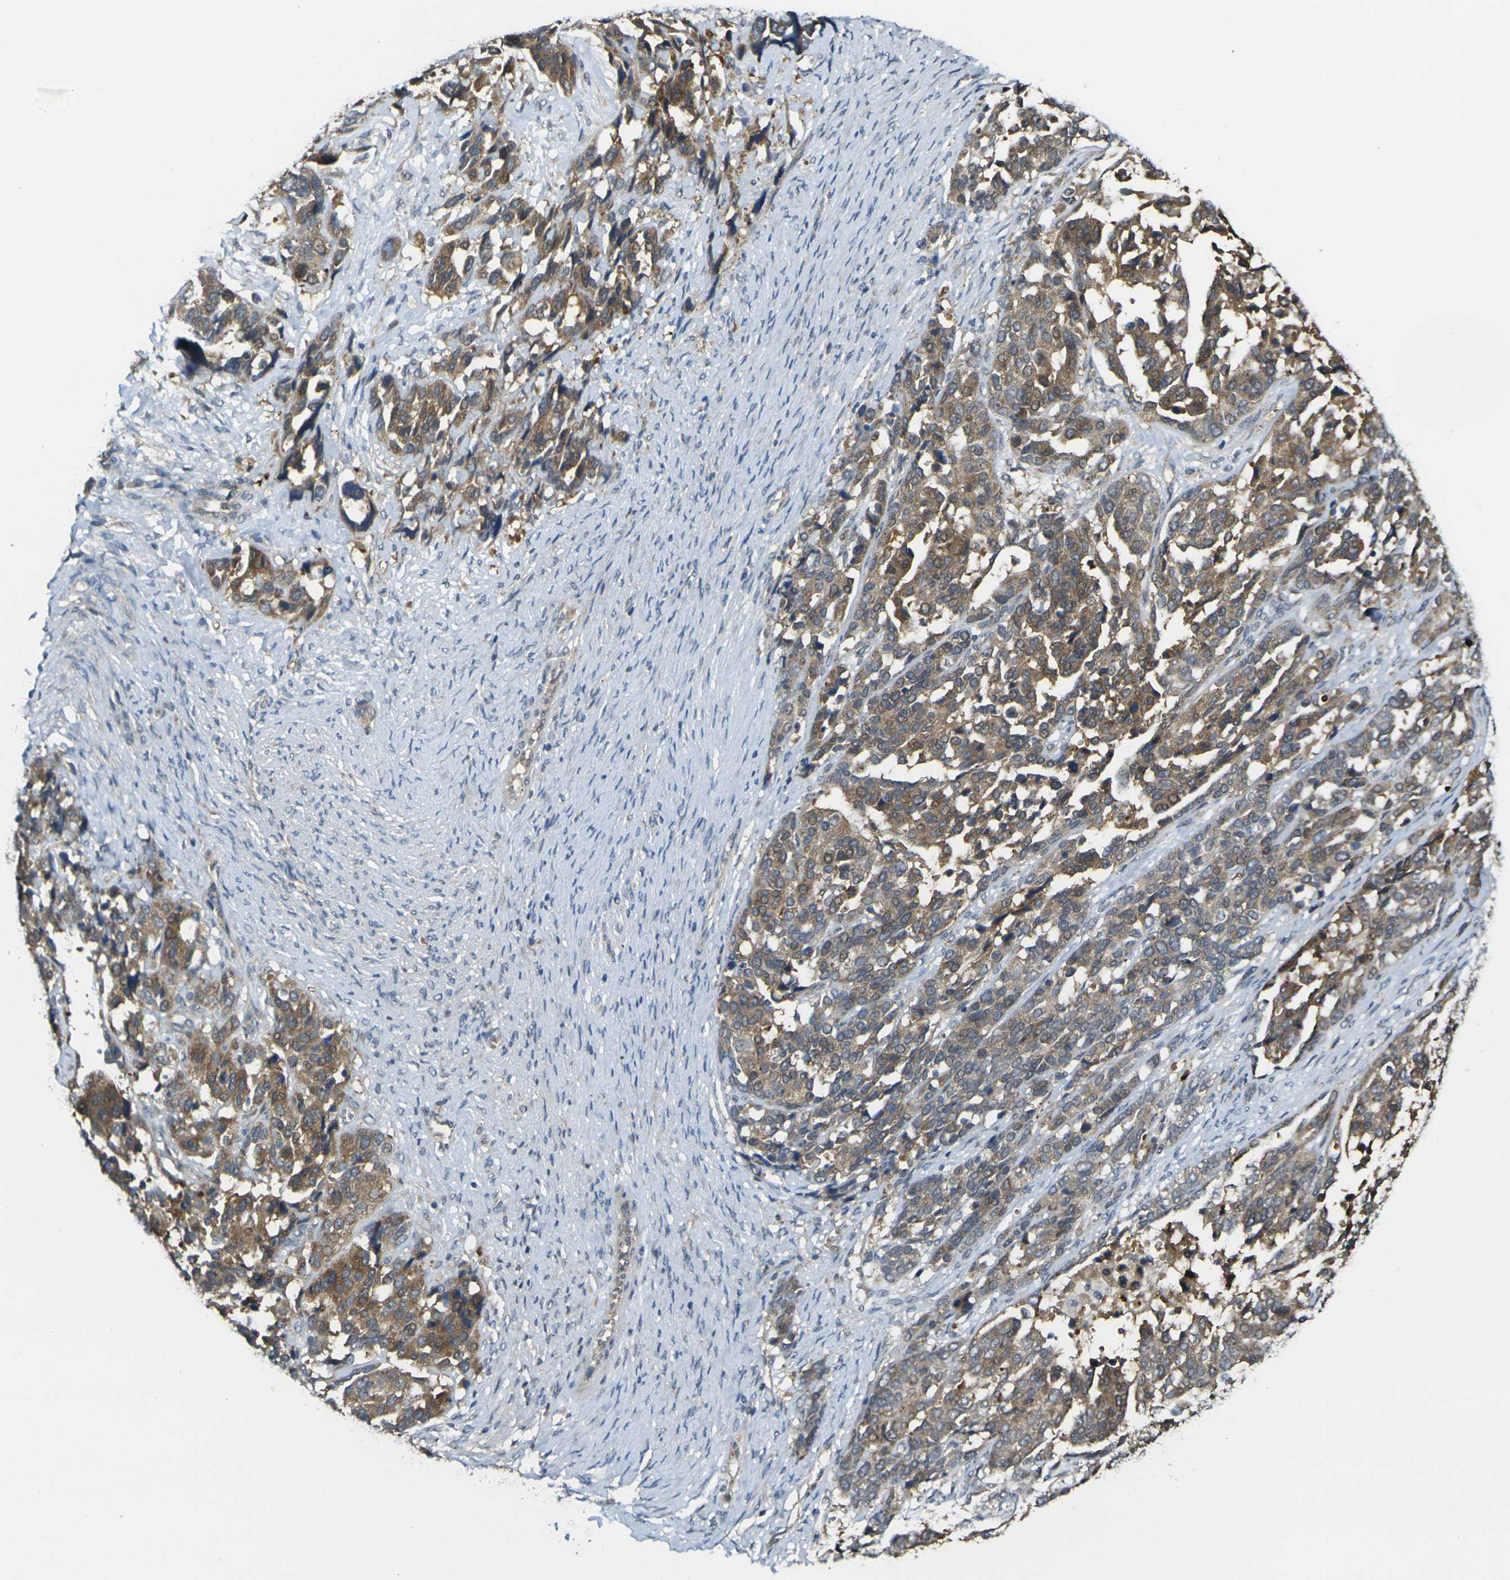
{"staining": {"intensity": "moderate", "quantity": ">75%", "location": "cytoplasmic/membranous"}, "tissue": "ovarian cancer", "cell_type": "Tumor cells", "image_type": "cancer", "snomed": [{"axis": "morphology", "description": "Cystadenocarcinoma, serous, NOS"}, {"axis": "topography", "description": "Ovary"}], "caption": "Immunohistochemical staining of ovarian cancer exhibits medium levels of moderate cytoplasmic/membranous expression in approximately >75% of tumor cells.", "gene": "GNA12", "patient": {"sex": "female", "age": 44}}